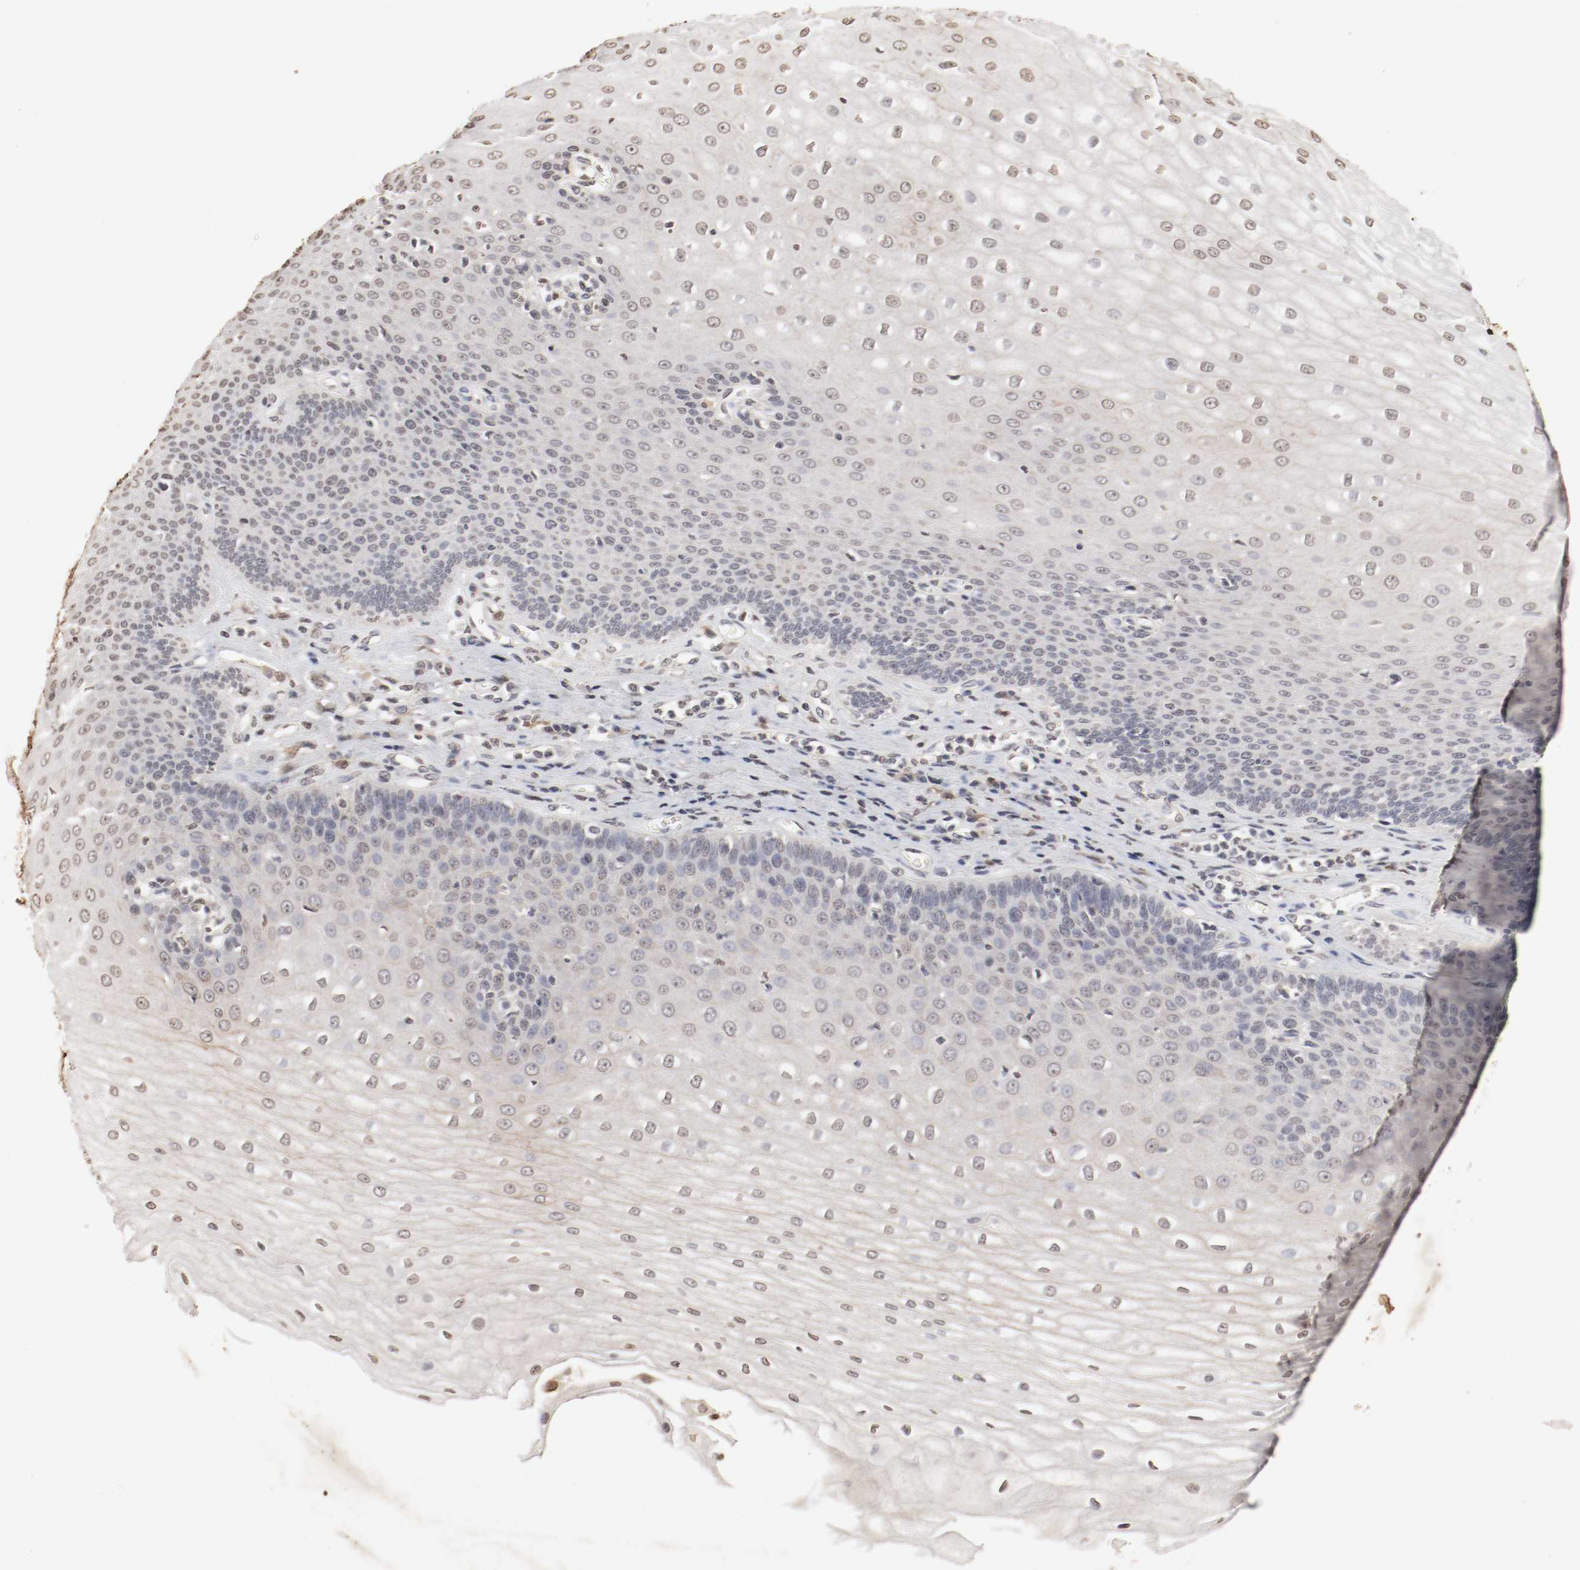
{"staining": {"intensity": "weak", "quantity": "<25%", "location": "cytoplasmic/membranous,nuclear"}, "tissue": "esophagus", "cell_type": "Squamous epithelial cells", "image_type": "normal", "snomed": [{"axis": "morphology", "description": "Normal tissue, NOS"}, {"axis": "morphology", "description": "Squamous cell carcinoma, NOS"}, {"axis": "topography", "description": "Esophagus"}], "caption": "A photomicrograph of esophagus stained for a protein exhibits no brown staining in squamous epithelial cells.", "gene": "WASL", "patient": {"sex": "male", "age": 65}}